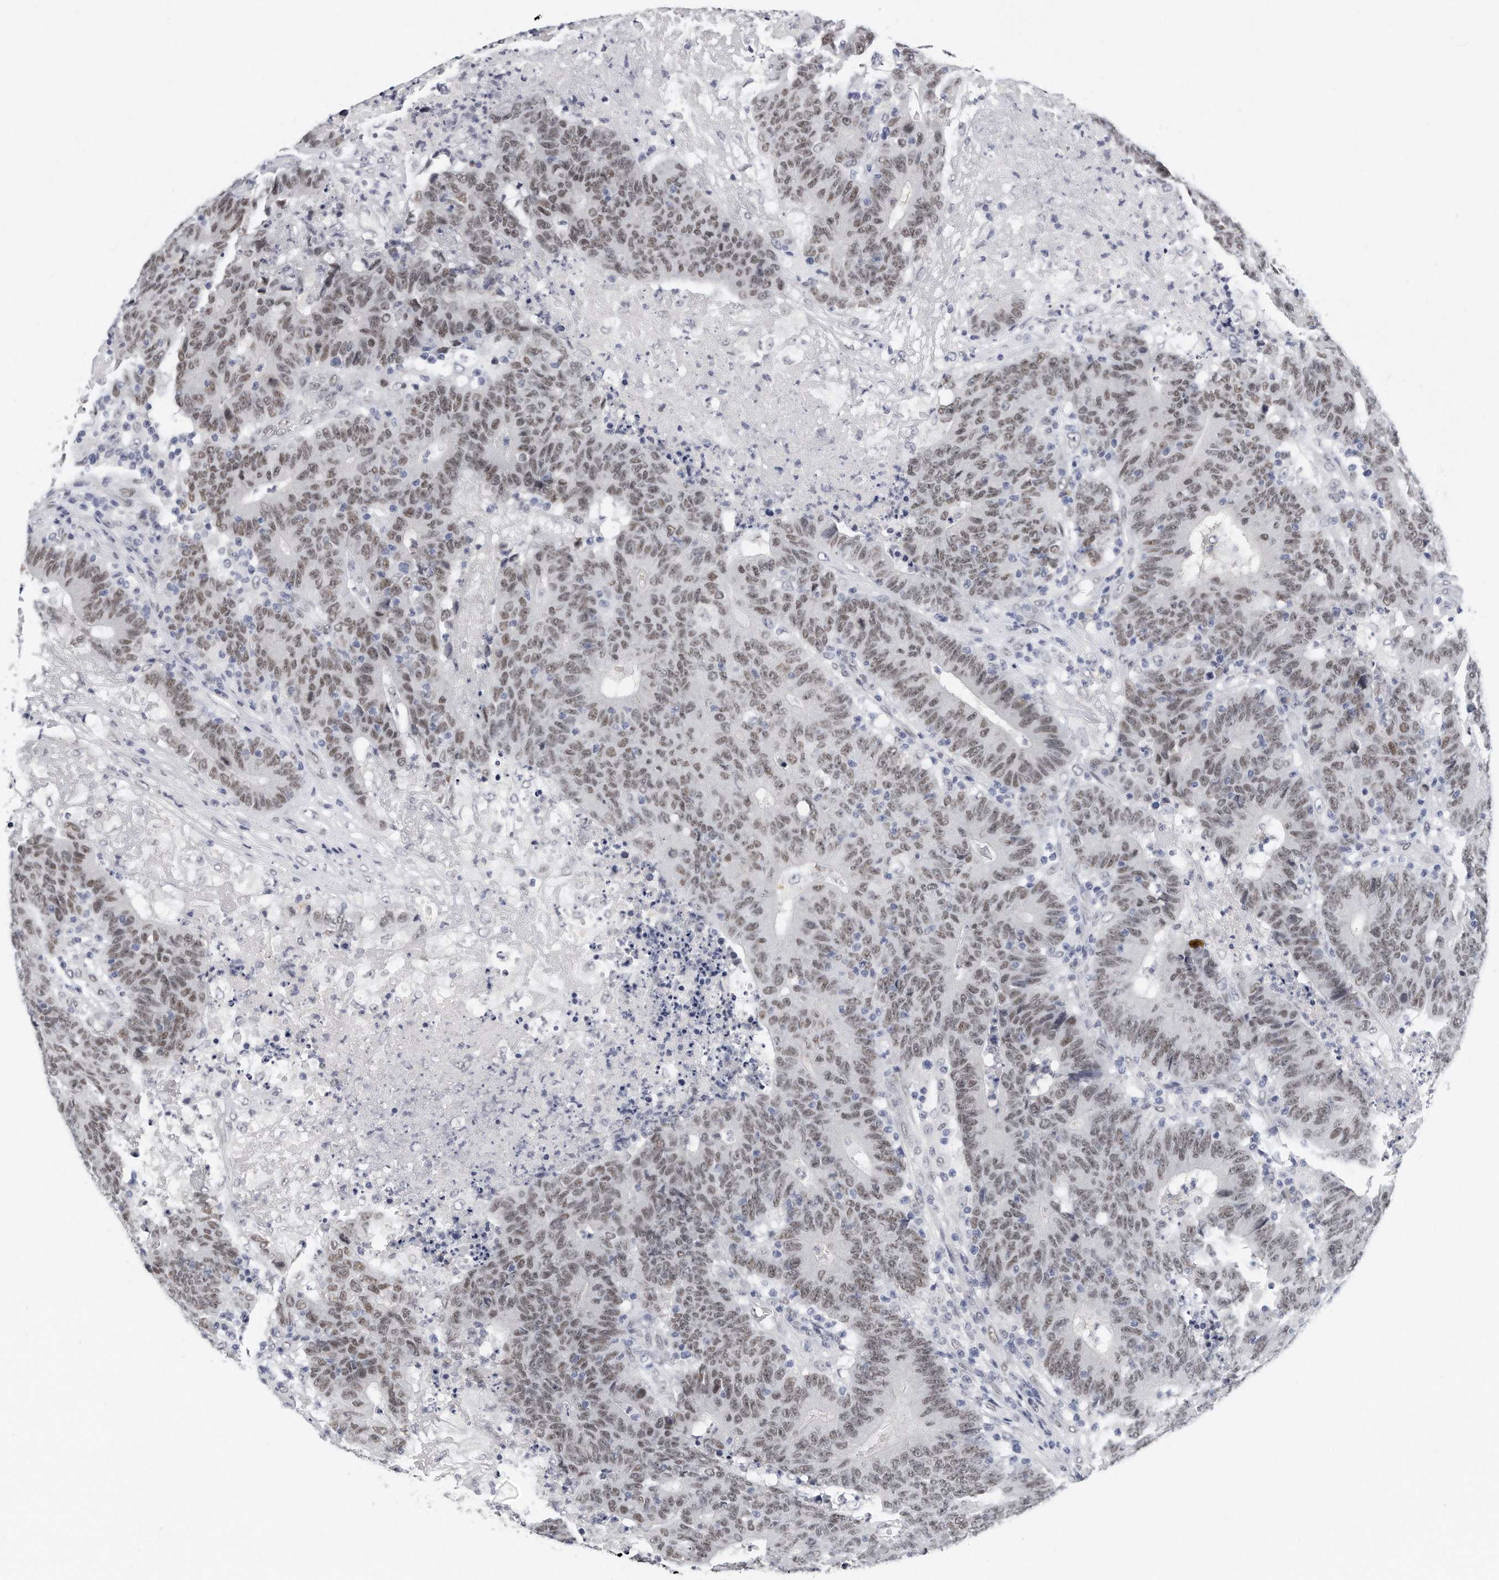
{"staining": {"intensity": "weak", "quantity": "25%-75%", "location": "nuclear"}, "tissue": "colorectal cancer", "cell_type": "Tumor cells", "image_type": "cancer", "snomed": [{"axis": "morphology", "description": "Normal tissue, NOS"}, {"axis": "morphology", "description": "Adenocarcinoma, NOS"}, {"axis": "topography", "description": "Colon"}], "caption": "IHC staining of colorectal cancer (adenocarcinoma), which demonstrates low levels of weak nuclear positivity in approximately 25%-75% of tumor cells indicating weak nuclear protein positivity. The staining was performed using DAB (brown) for protein detection and nuclei were counterstained in hematoxylin (blue).", "gene": "CTBP2", "patient": {"sex": "female", "age": 75}}